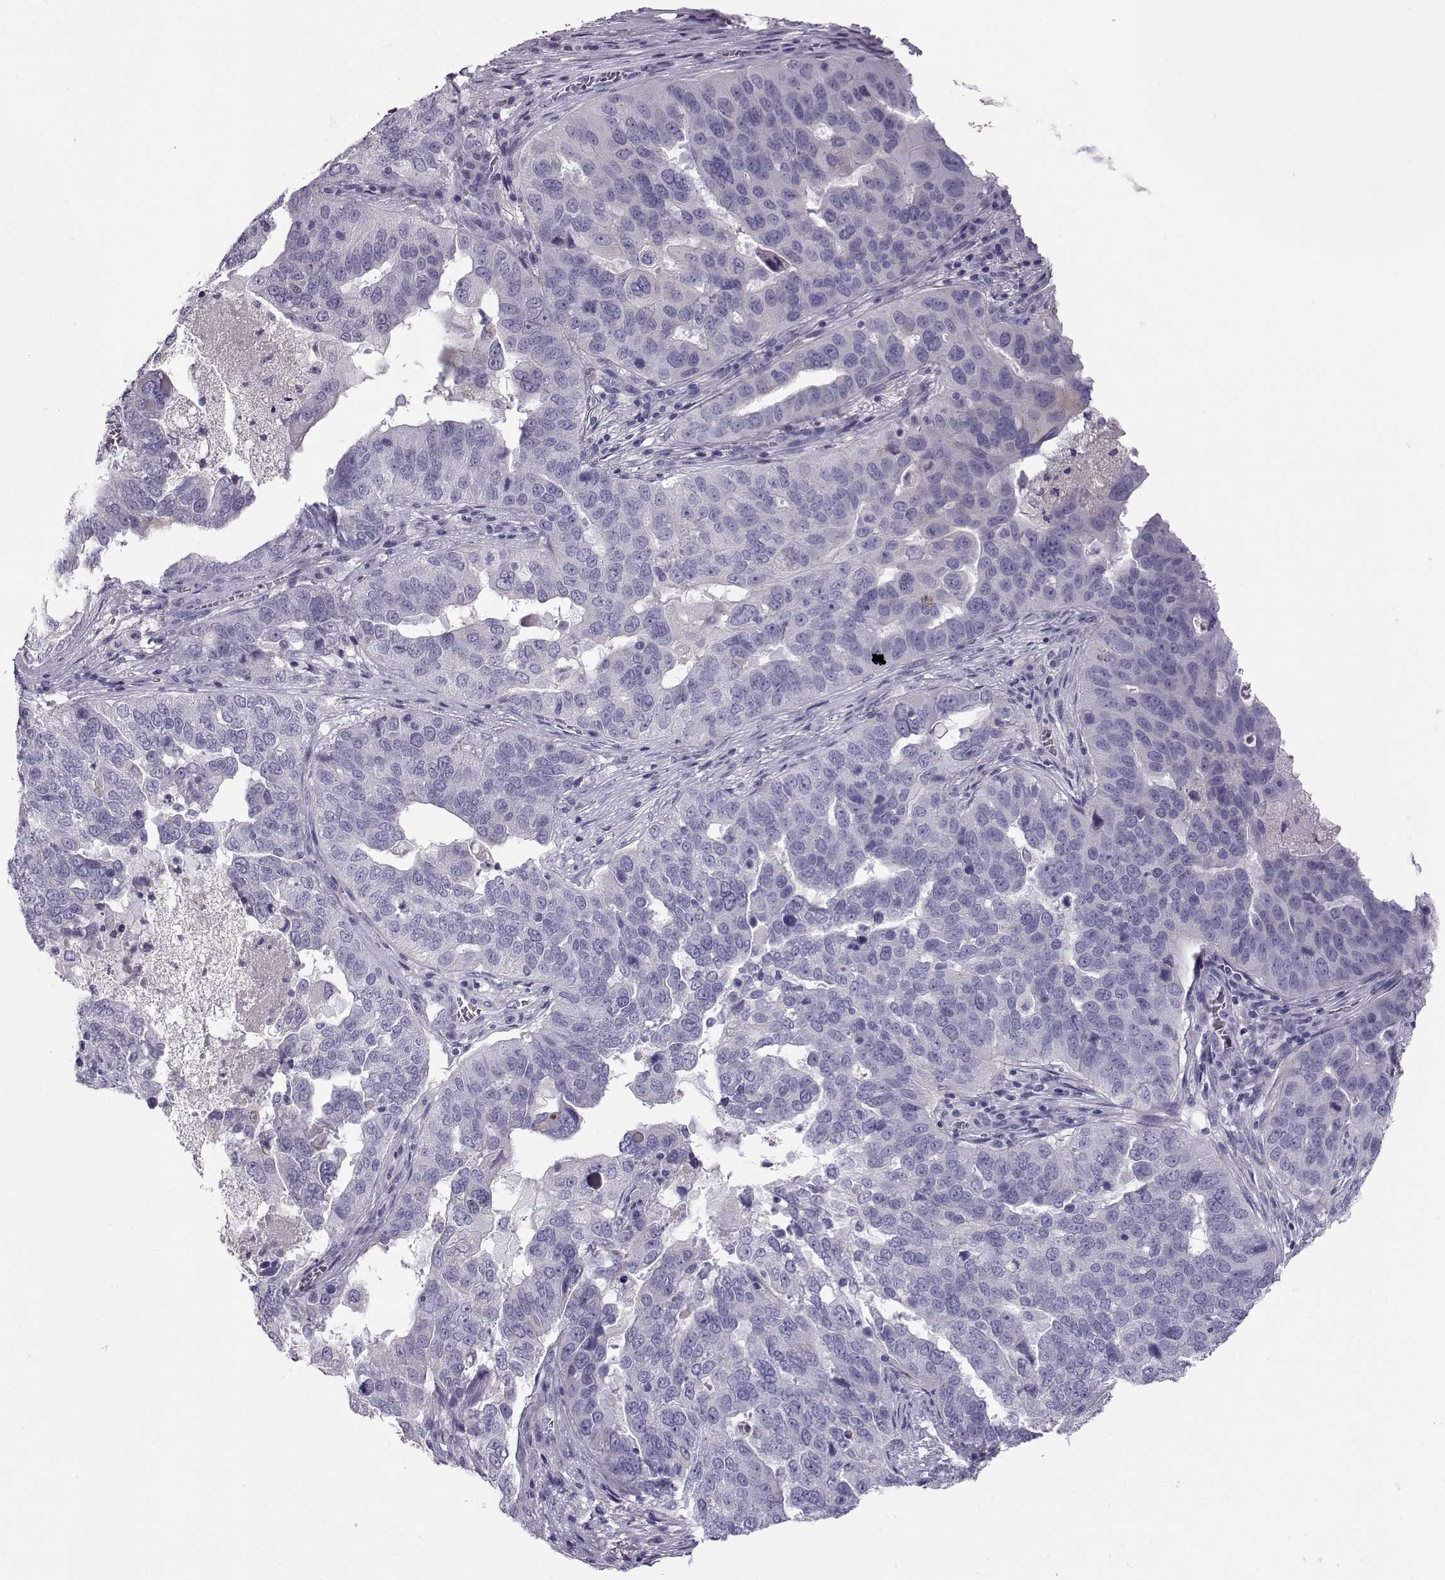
{"staining": {"intensity": "negative", "quantity": "none", "location": "none"}, "tissue": "ovarian cancer", "cell_type": "Tumor cells", "image_type": "cancer", "snomed": [{"axis": "morphology", "description": "Carcinoma, endometroid"}, {"axis": "topography", "description": "Soft tissue"}, {"axis": "topography", "description": "Ovary"}], "caption": "An immunohistochemistry image of ovarian cancer is shown. There is no staining in tumor cells of ovarian cancer. (DAB (3,3'-diaminobenzidine) immunohistochemistry (IHC), high magnification).", "gene": "GPR26", "patient": {"sex": "female", "age": 52}}